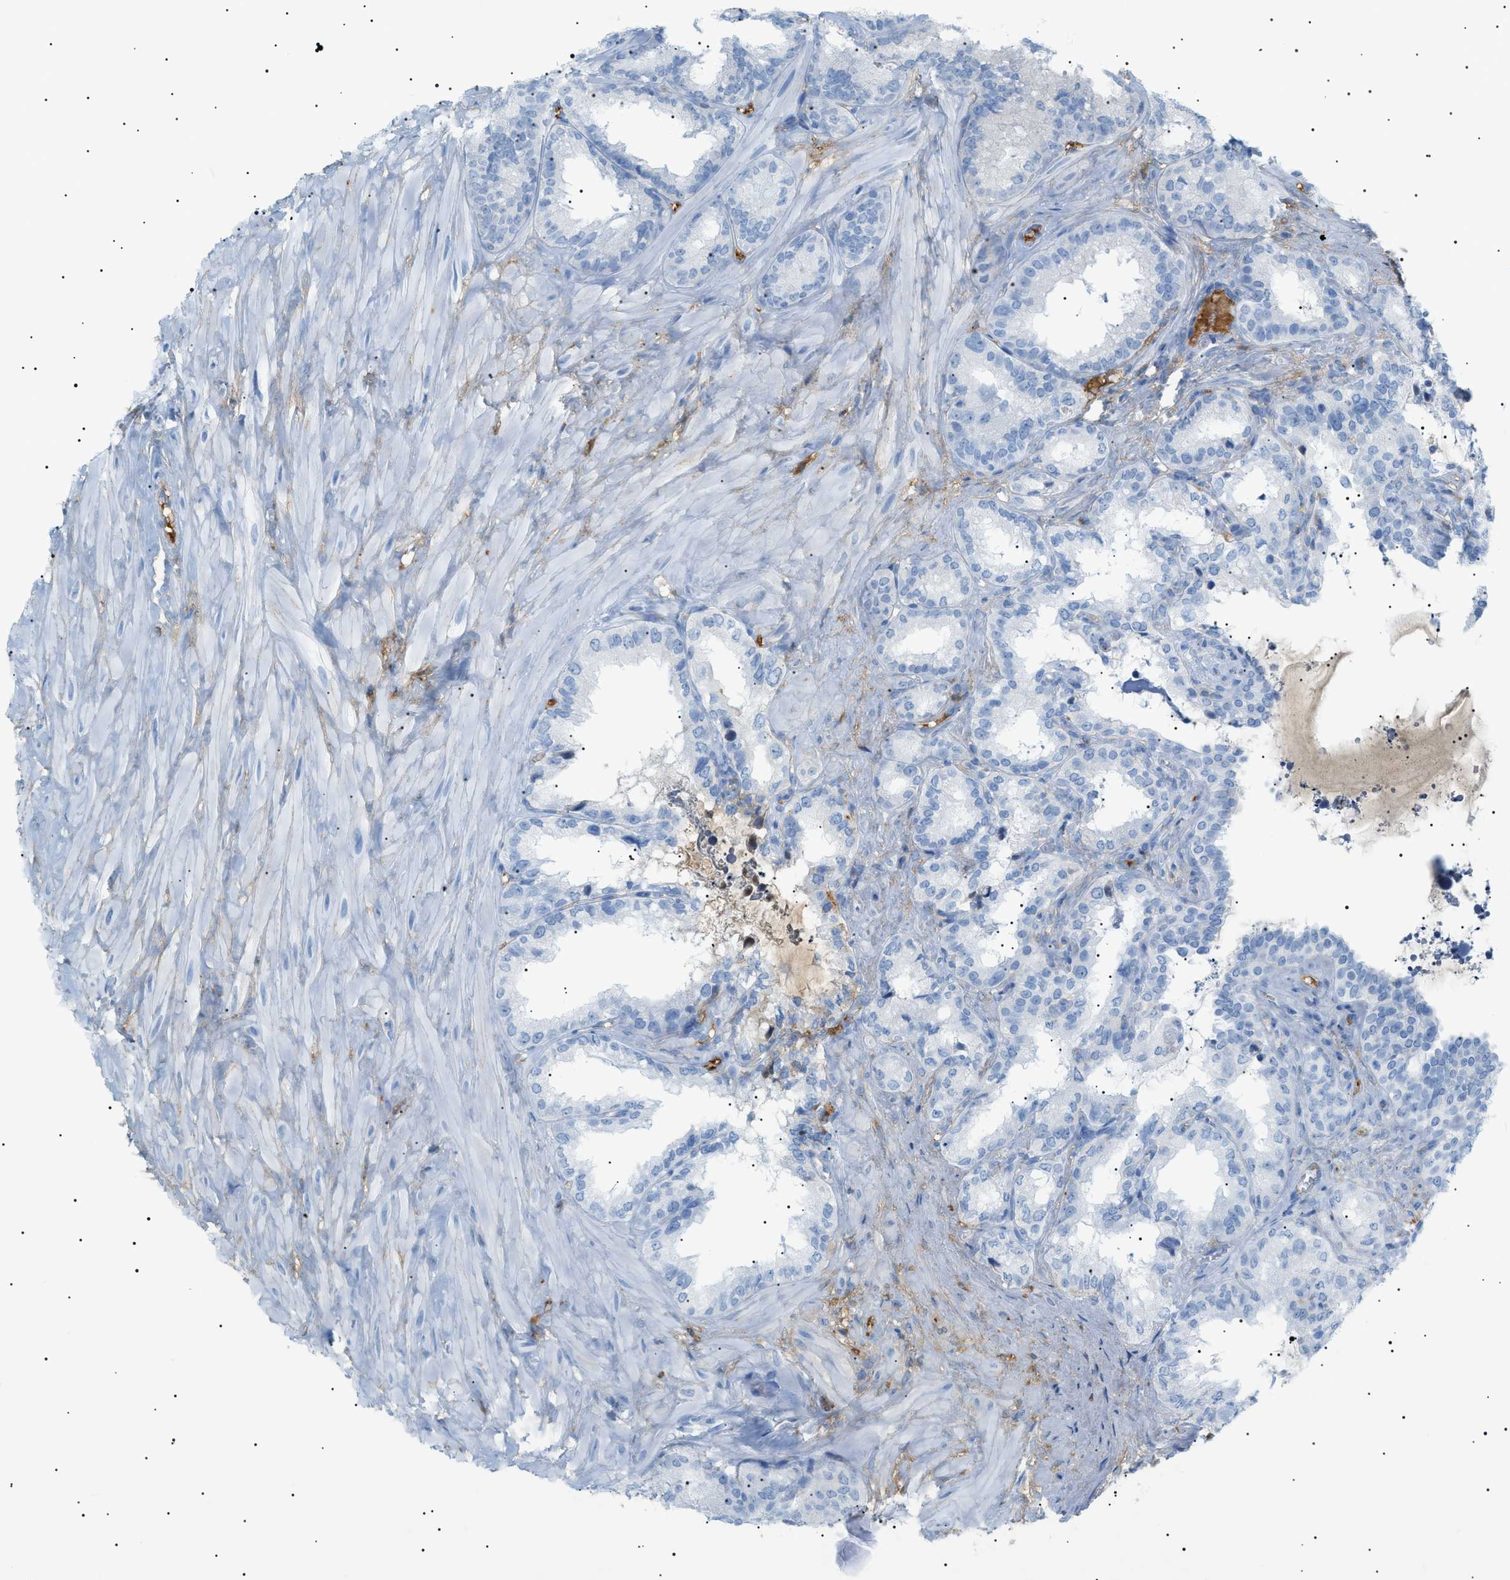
{"staining": {"intensity": "negative", "quantity": "none", "location": "none"}, "tissue": "seminal vesicle", "cell_type": "Glandular cells", "image_type": "normal", "snomed": [{"axis": "morphology", "description": "Normal tissue, NOS"}, {"axis": "topography", "description": "Seminal veicle"}], "caption": "Histopathology image shows no significant protein positivity in glandular cells of unremarkable seminal vesicle.", "gene": "LPA", "patient": {"sex": "male", "age": 64}}